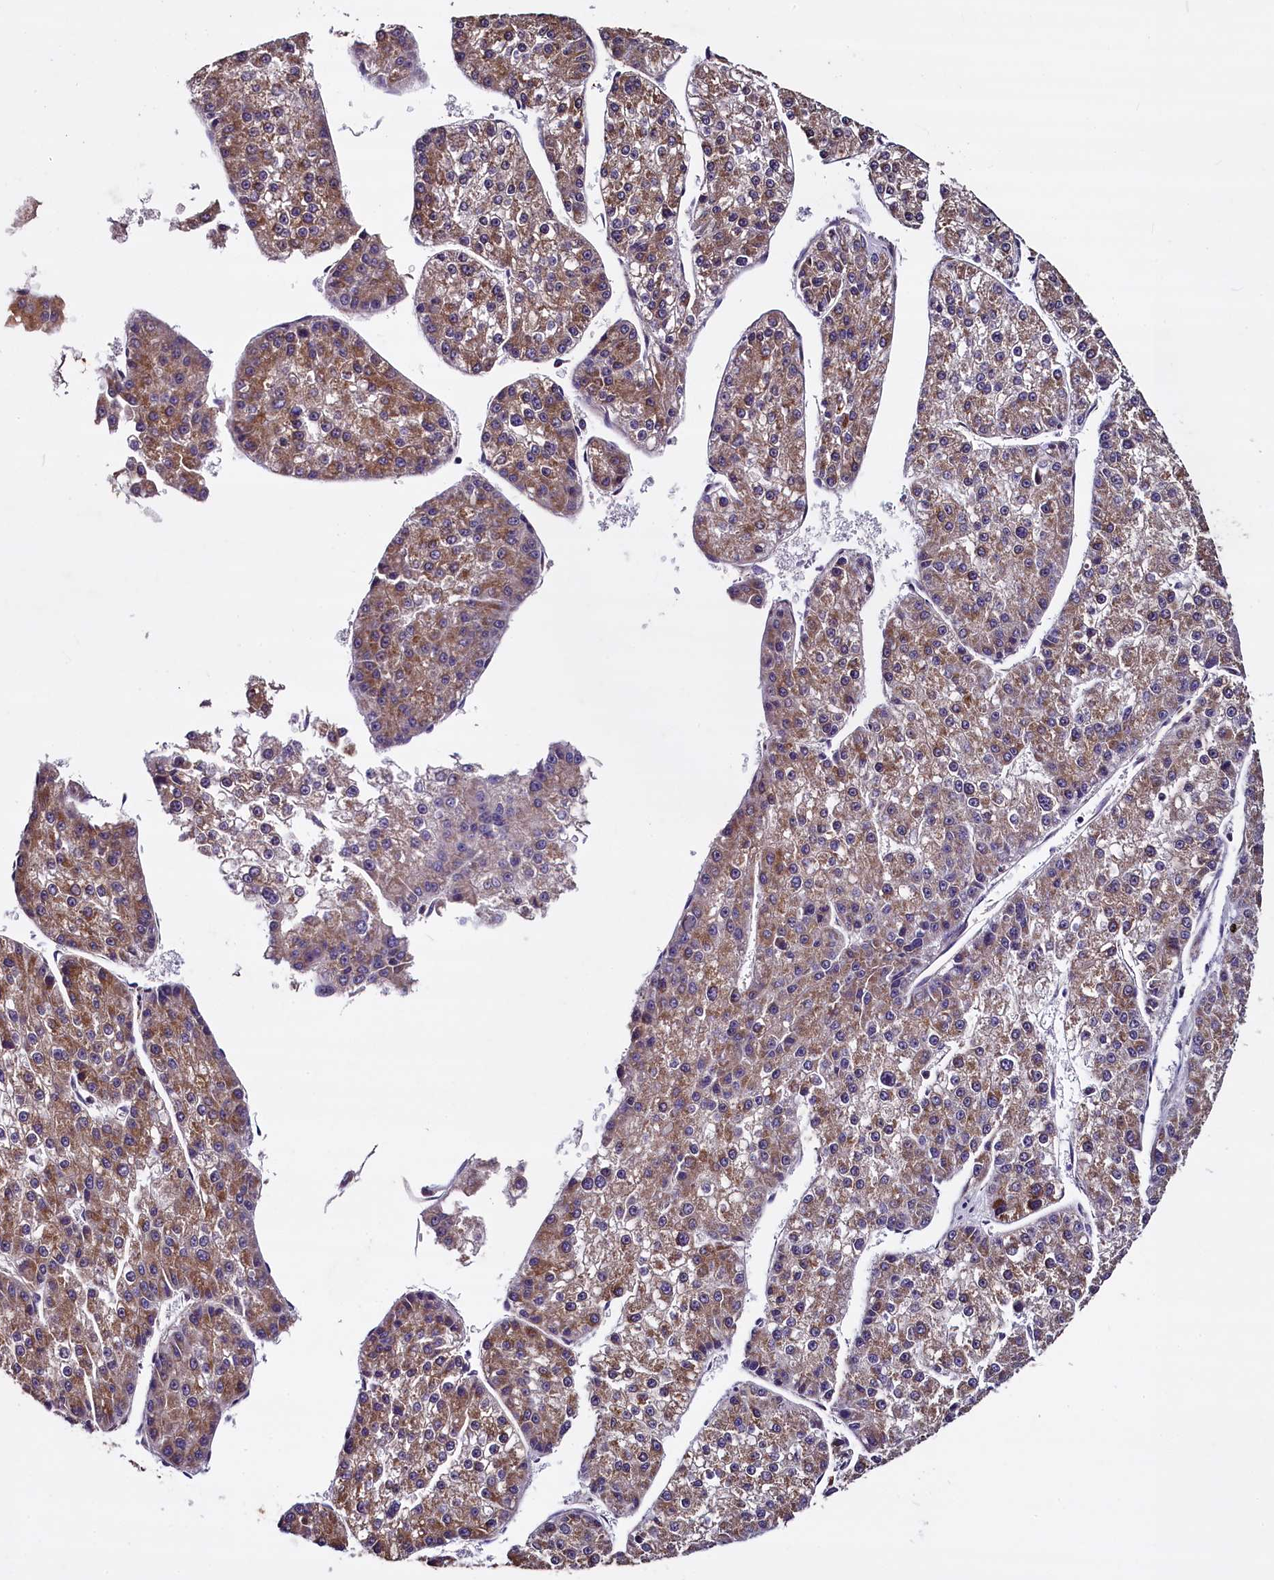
{"staining": {"intensity": "moderate", "quantity": ">75%", "location": "cytoplasmic/membranous"}, "tissue": "liver cancer", "cell_type": "Tumor cells", "image_type": "cancer", "snomed": [{"axis": "morphology", "description": "Carcinoma, Hepatocellular, NOS"}, {"axis": "topography", "description": "Liver"}], "caption": "About >75% of tumor cells in liver cancer demonstrate moderate cytoplasmic/membranous protein staining as visualized by brown immunohistochemical staining.", "gene": "COQ9", "patient": {"sex": "female", "age": 73}}